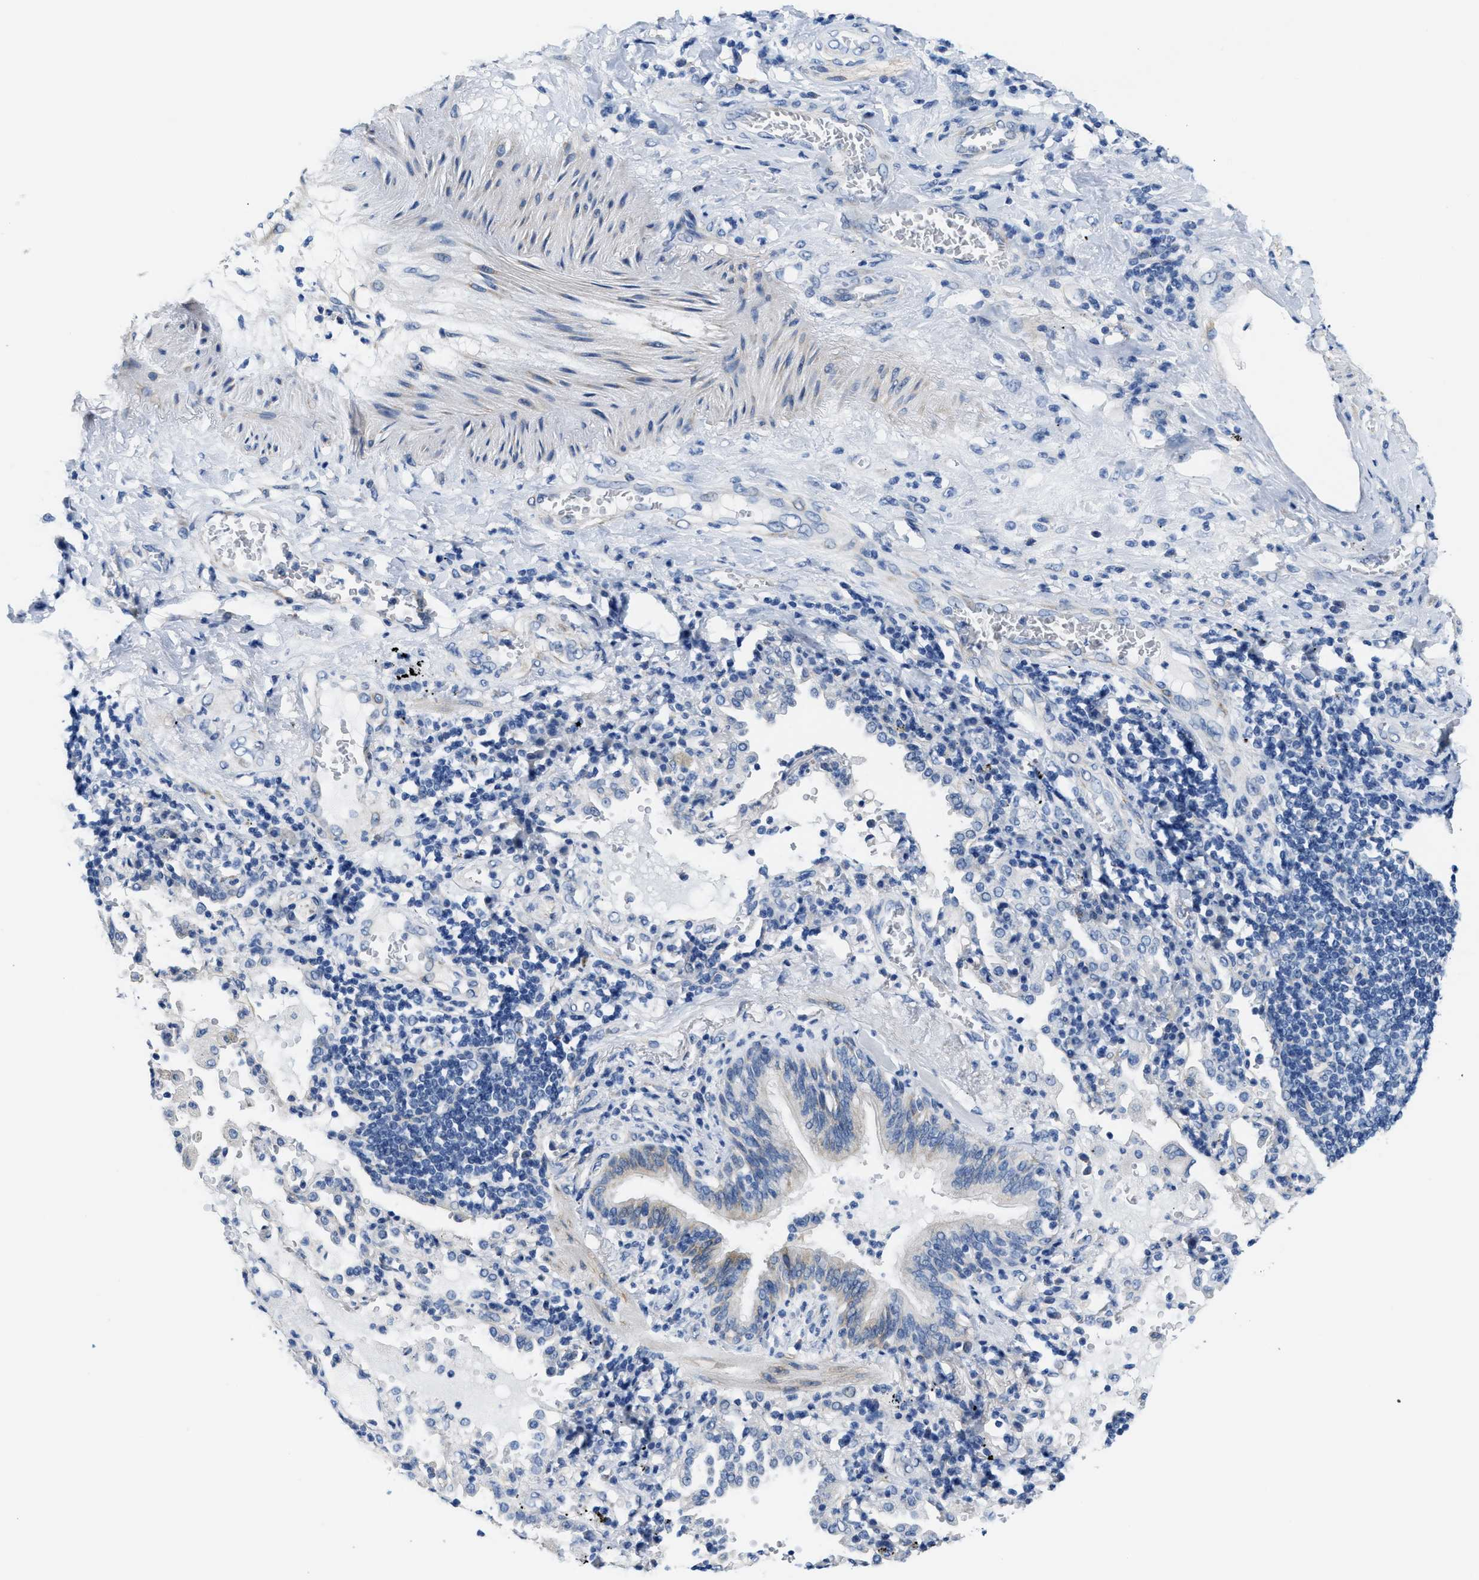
{"staining": {"intensity": "negative", "quantity": "none", "location": "none"}, "tissue": "lung cancer", "cell_type": "Tumor cells", "image_type": "cancer", "snomed": [{"axis": "morphology", "description": "Adenocarcinoma, NOS"}, {"axis": "topography", "description": "Lung"}], "caption": "High power microscopy photomicrograph of an immunohistochemistry photomicrograph of lung adenocarcinoma, revealing no significant expression in tumor cells.", "gene": "DSCAM", "patient": {"sex": "male", "age": 64}}